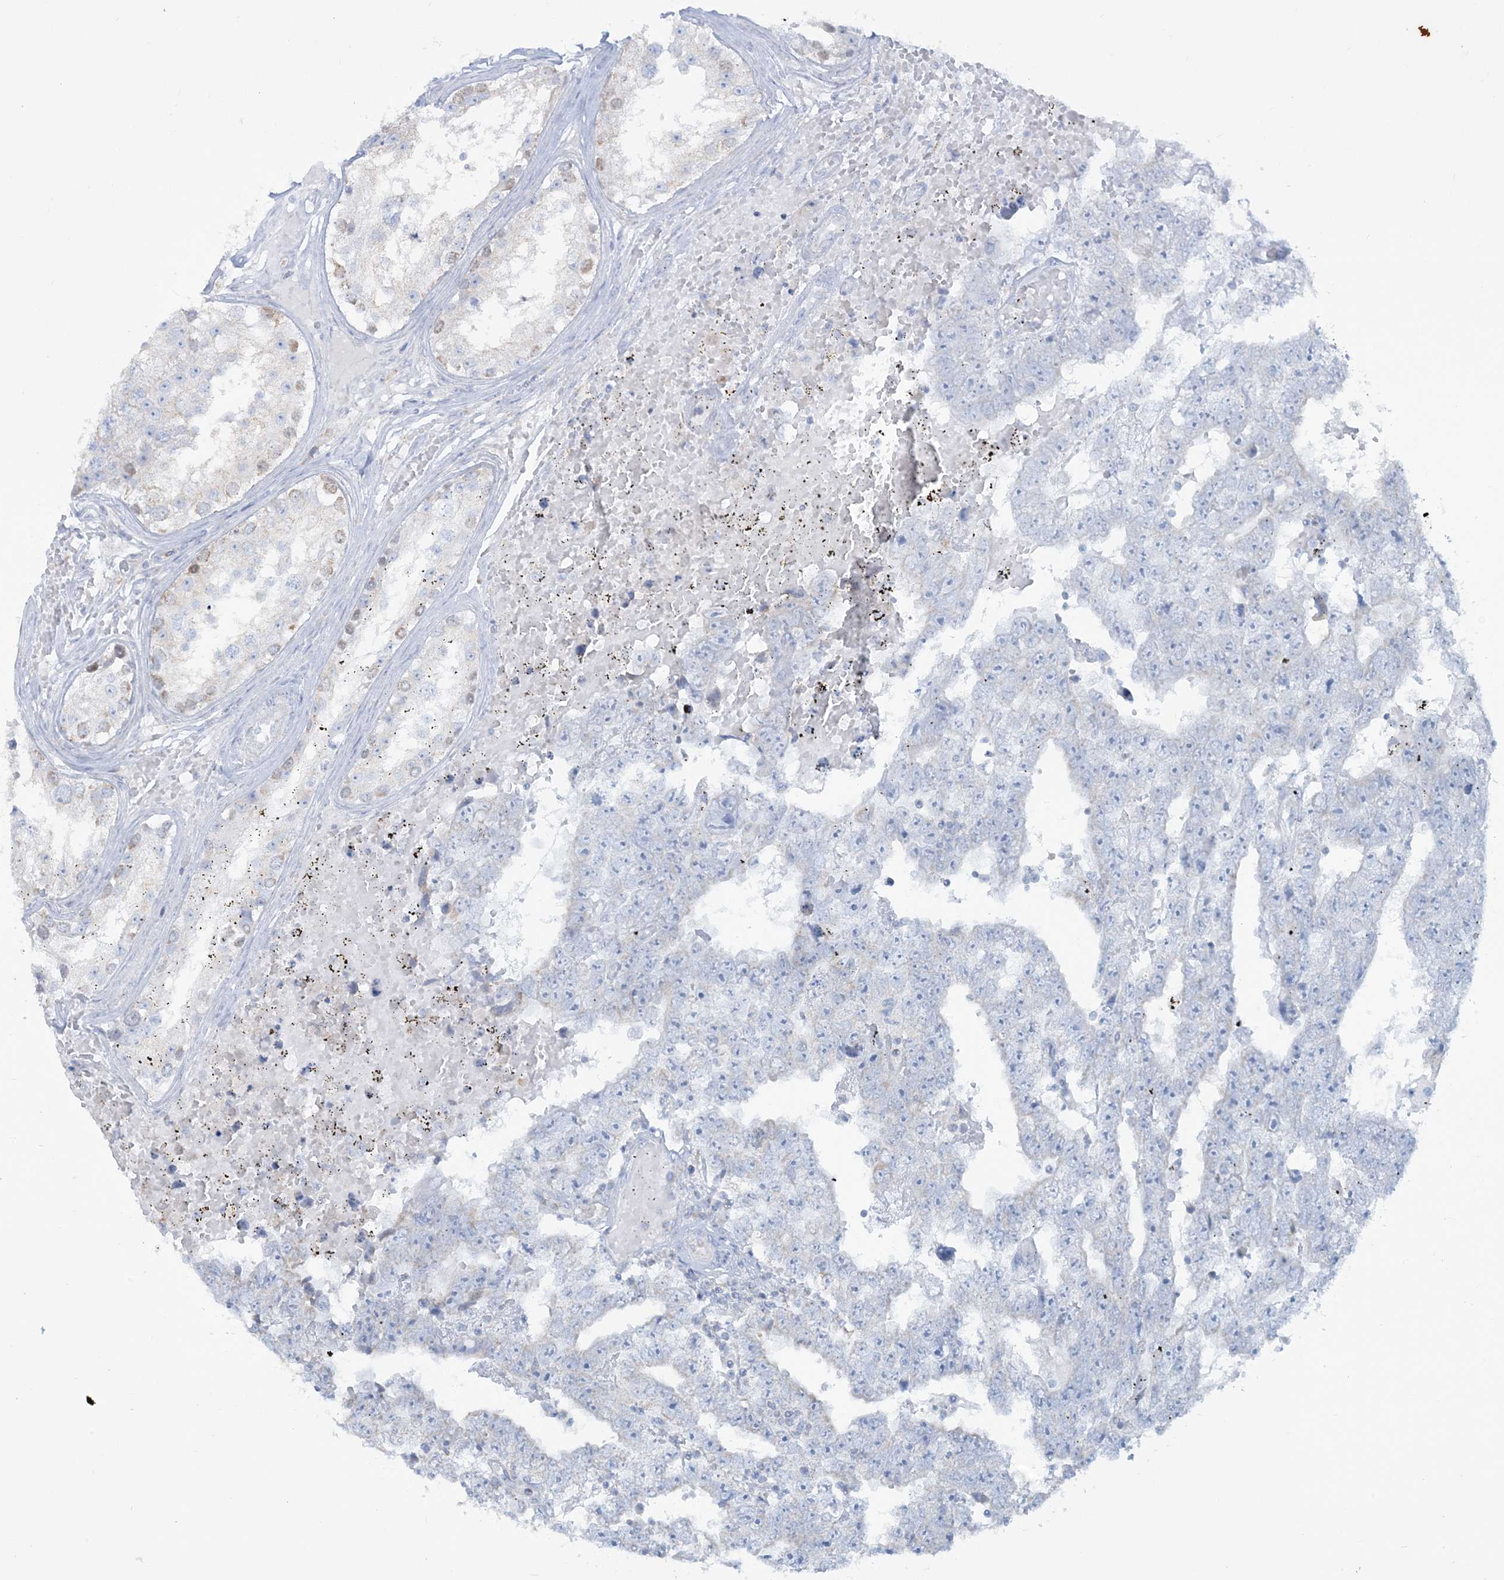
{"staining": {"intensity": "weak", "quantity": "<25%", "location": "cytoplasmic/membranous"}, "tissue": "testis cancer", "cell_type": "Tumor cells", "image_type": "cancer", "snomed": [{"axis": "morphology", "description": "Carcinoma, Embryonal, NOS"}, {"axis": "topography", "description": "Testis"}], "caption": "This micrograph is of embryonal carcinoma (testis) stained with immunohistochemistry (IHC) to label a protein in brown with the nuclei are counter-stained blue. There is no positivity in tumor cells.", "gene": "BEND4", "patient": {"sex": "male", "age": 25}}